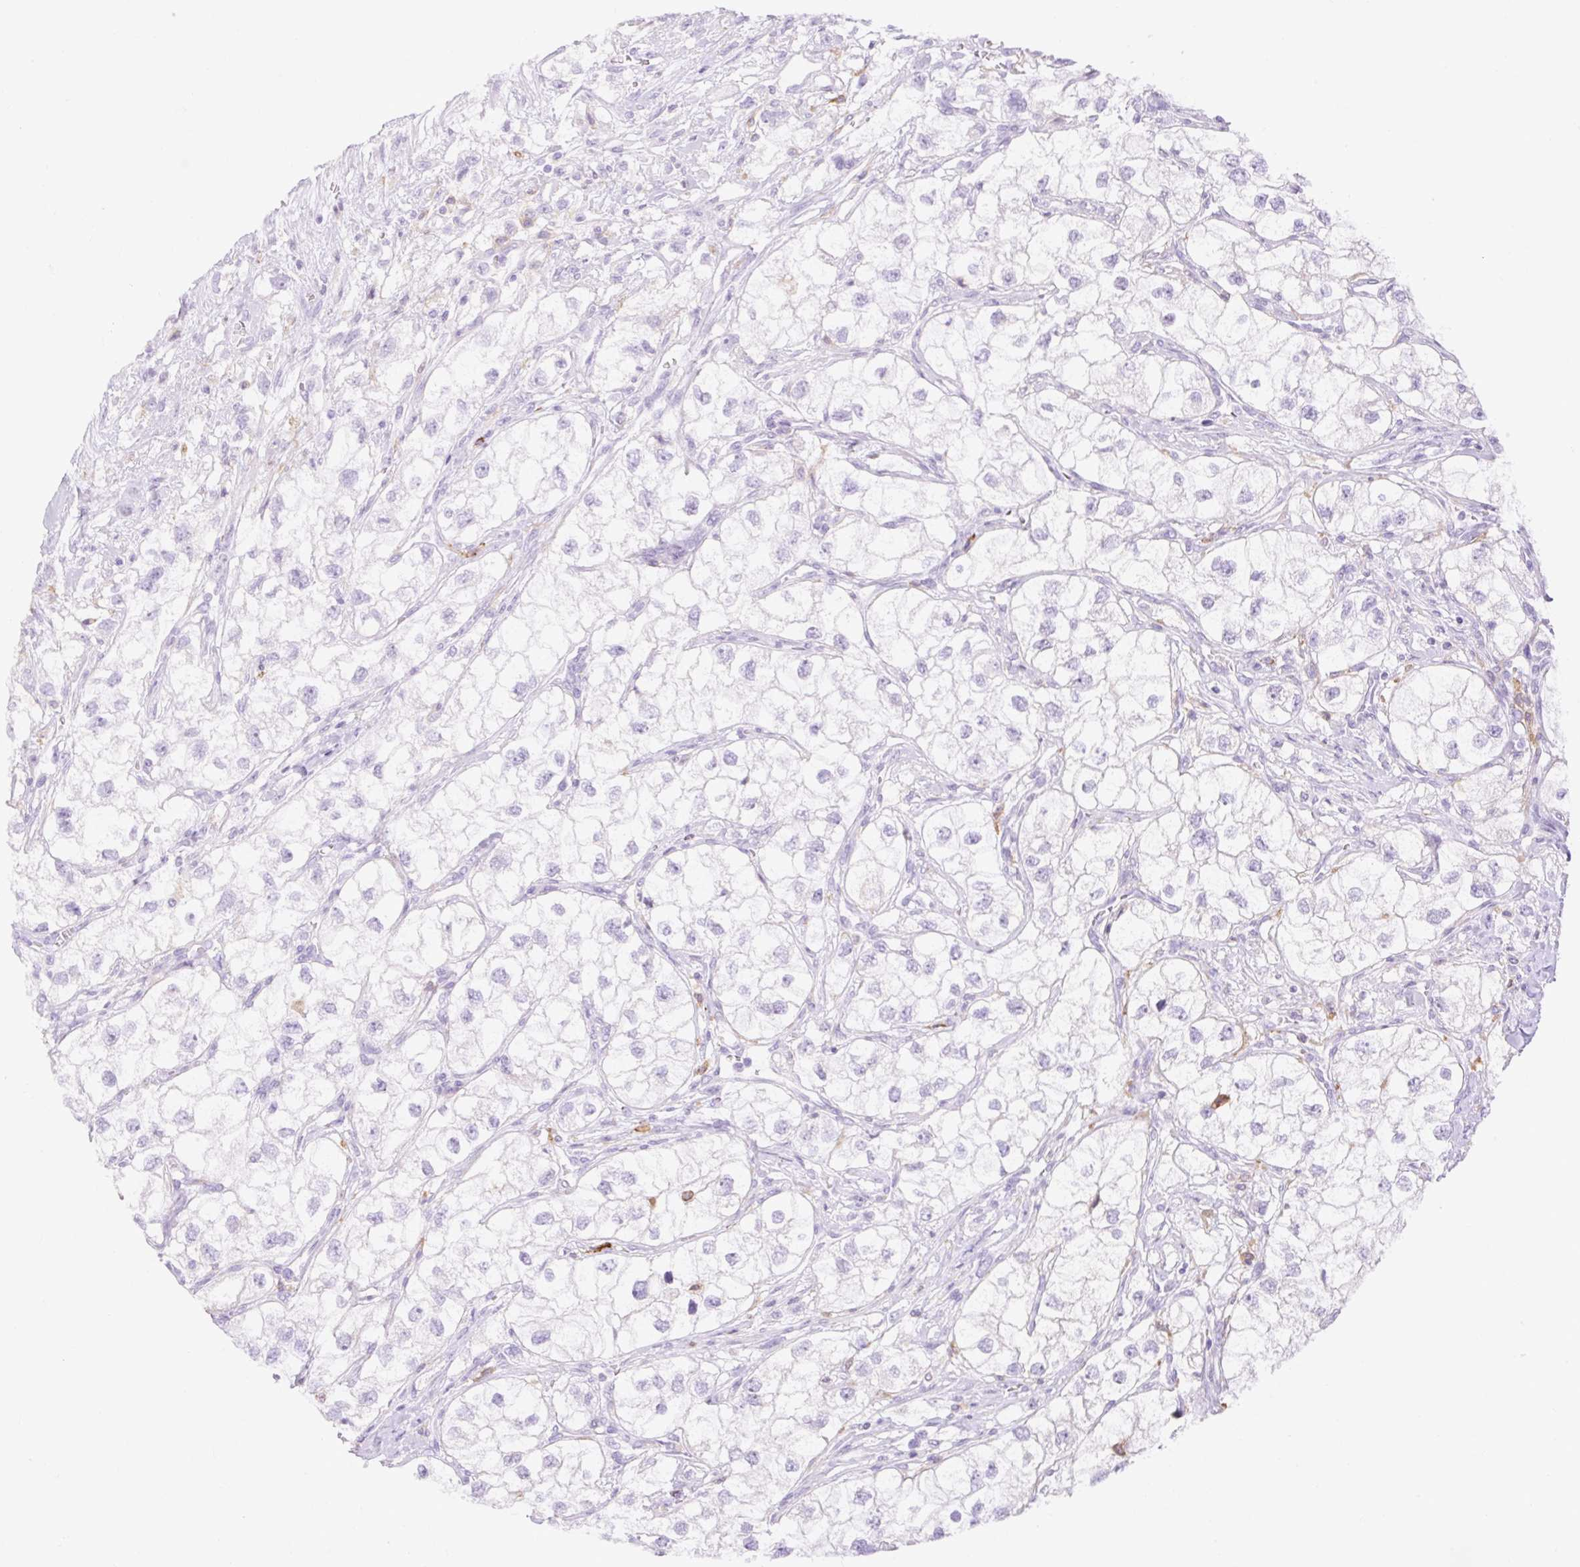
{"staining": {"intensity": "negative", "quantity": "none", "location": "none"}, "tissue": "renal cancer", "cell_type": "Tumor cells", "image_type": "cancer", "snomed": [{"axis": "morphology", "description": "Adenocarcinoma, NOS"}, {"axis": "topography", "description": "Kidney"}], "caption": "Renal cancer (adenocarcinoma) was stained to show a protein in brown. There is no significant expression in tumor cells.", "gene": "SIGLEC1", "patient": {"sex": "male", "age": 59}}